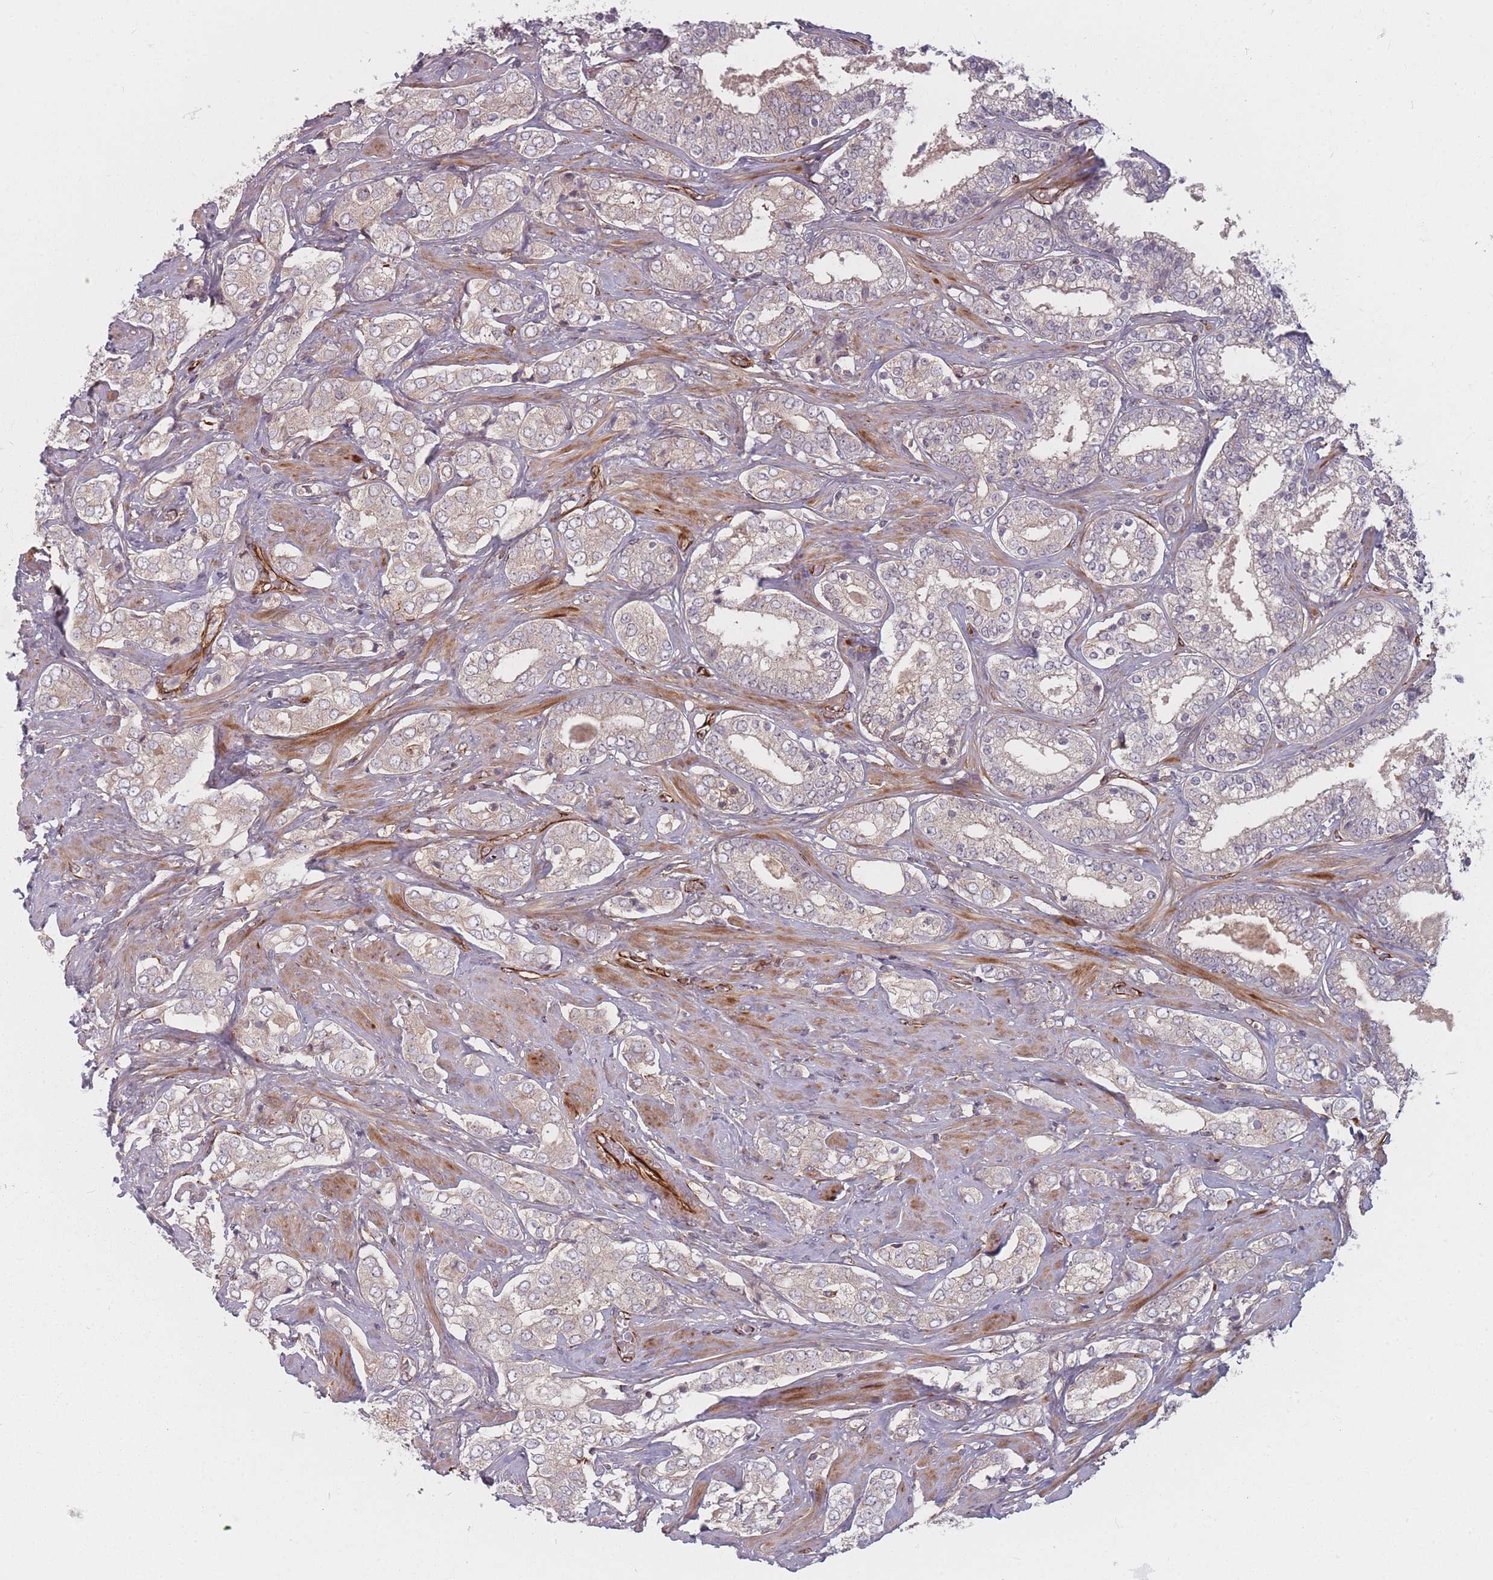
{"staining": {"intensity": "weak", "quantity": "<25%", "location": "cytoplasmic/membranous"}, "tissue": "prostate cancer", "cell_type": "Tumor cells", "image_type": "cancer", "snomed": [{"axis": "morphology", "description": "Adenocarcinoma, High grade"}, {"axis": "topography", "description": "Prostate"}], "caption": "Tumor cells are negative for brown protein staining in prostate cancer. (Brightfield microscopy of DAB (3,3'-diaminobenzidine) immunohistochemistry (IHC) at high magnification).", "gene": "EEF1AKMT2", "patient": {"sex": "male", "age": 71}}